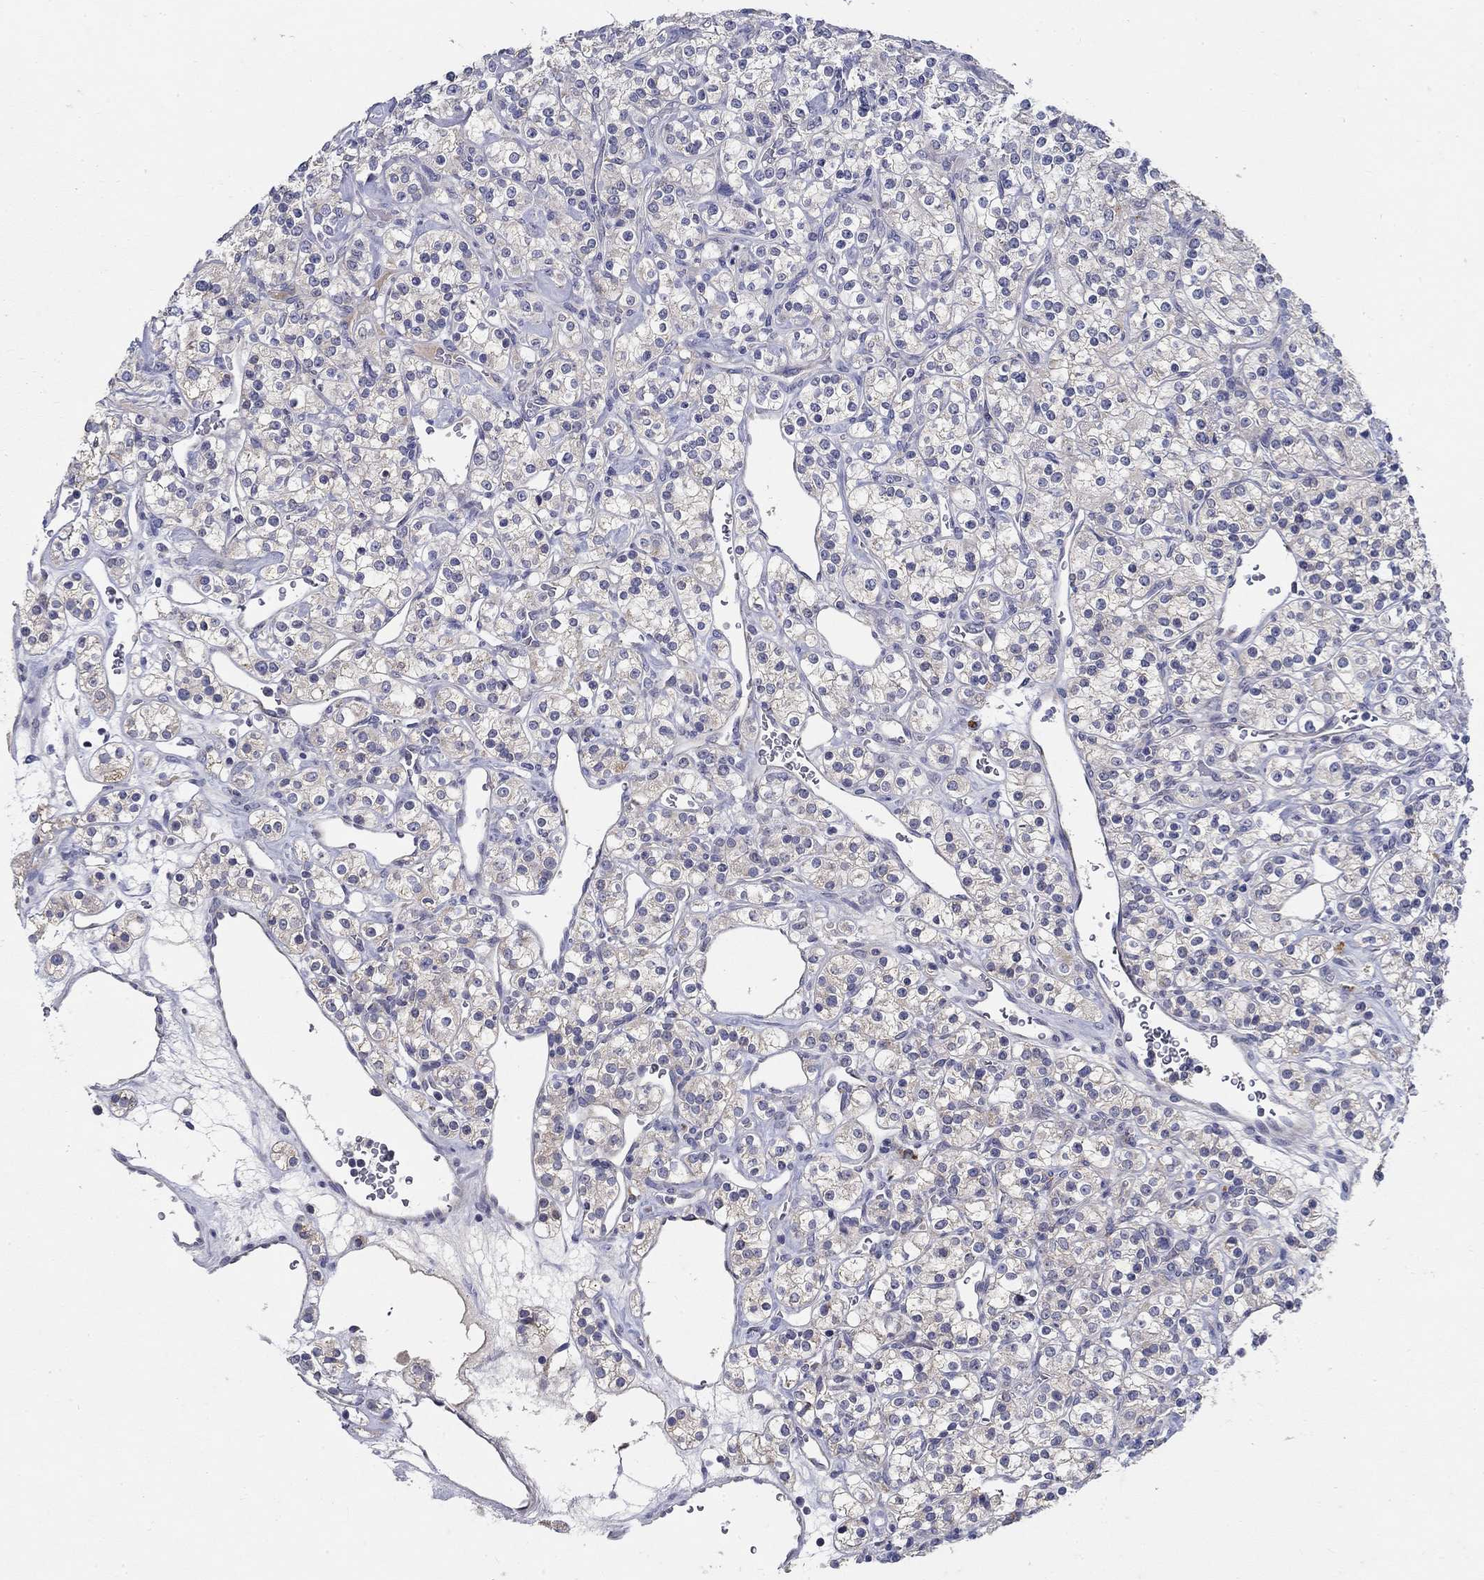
{"staining": {"intensity": "negative", "quantity": "none", "location": "none"}, "tissue": "renal cancer", "cell_type": "Tumor cells", "image_type": "cancer", "snomed": [{"axis": "morphology", "description": "Adenocarcinoma, NOS"}, {"axis": "topography", "description": "Kidney"}], "caption": "This histopathology image is of renal cancer (adenocarcinoma) stained with immunohistochemistry (IHC) to label a protein in brown with the nuclei are counter-stained blue. There is no staining in tumor cells. (Stains: DAB IHC with hematoxylin counter stain, Microscopy: brightfield microscopy at high magnification).", "gene": "PROZ", "patient": {"sex": "male", "age": 77}}